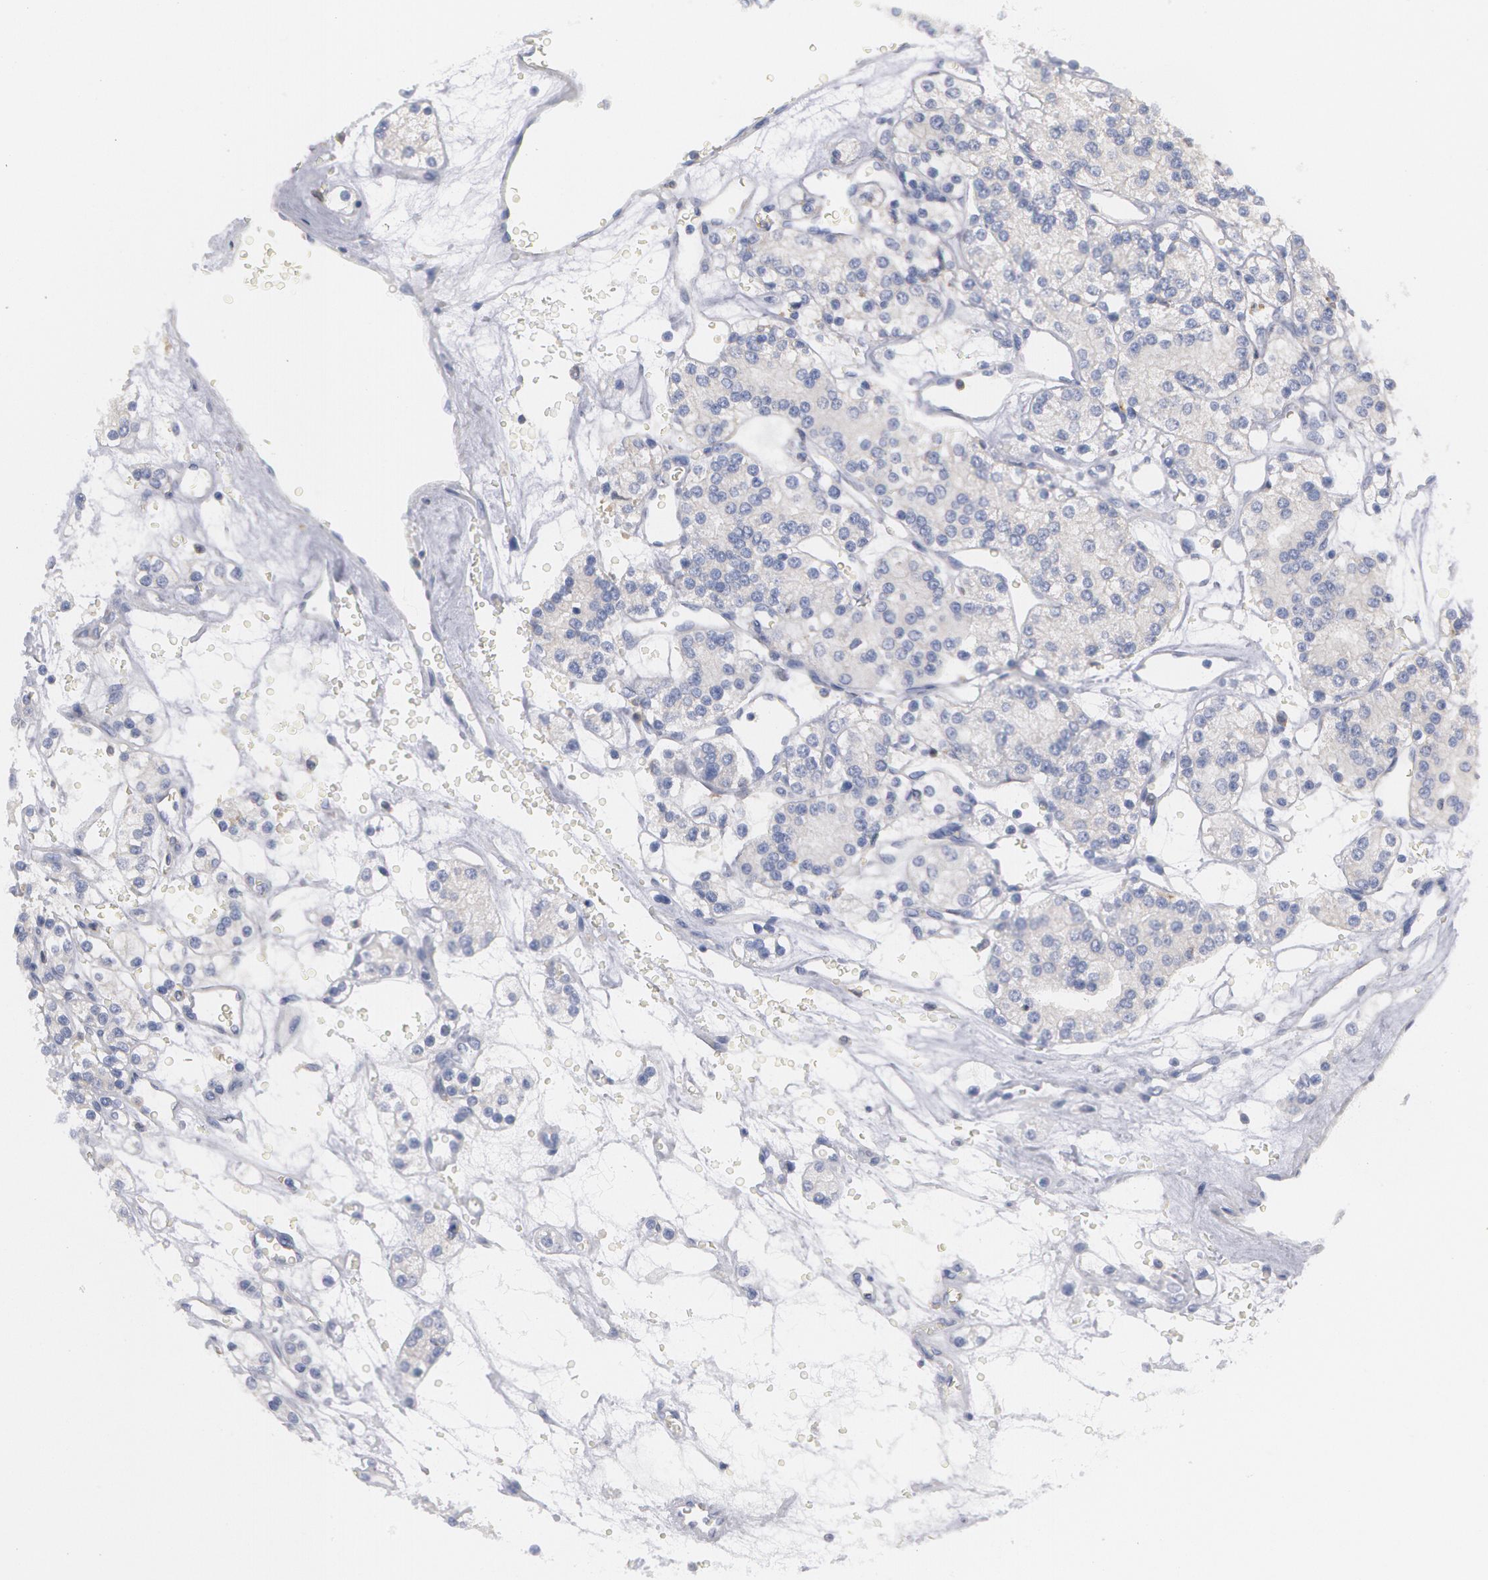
{"staining": {"intensity": "negative", "quantity": "none", "location": "none"}, "tissue": "renal cancer", "cell_type": "Tumor cells", "image_type": "cancer", "snomed": [{"axis": "morphology", "description": "Adenocarcinoma, NOS"}, {"axis": "topography", "description": "Kidney"}], "caption": "Tumor cells show no significant staining in renal adenocarcinoma.", "gene": "SYK", "patient": {"sex": "female", "age": 62}}